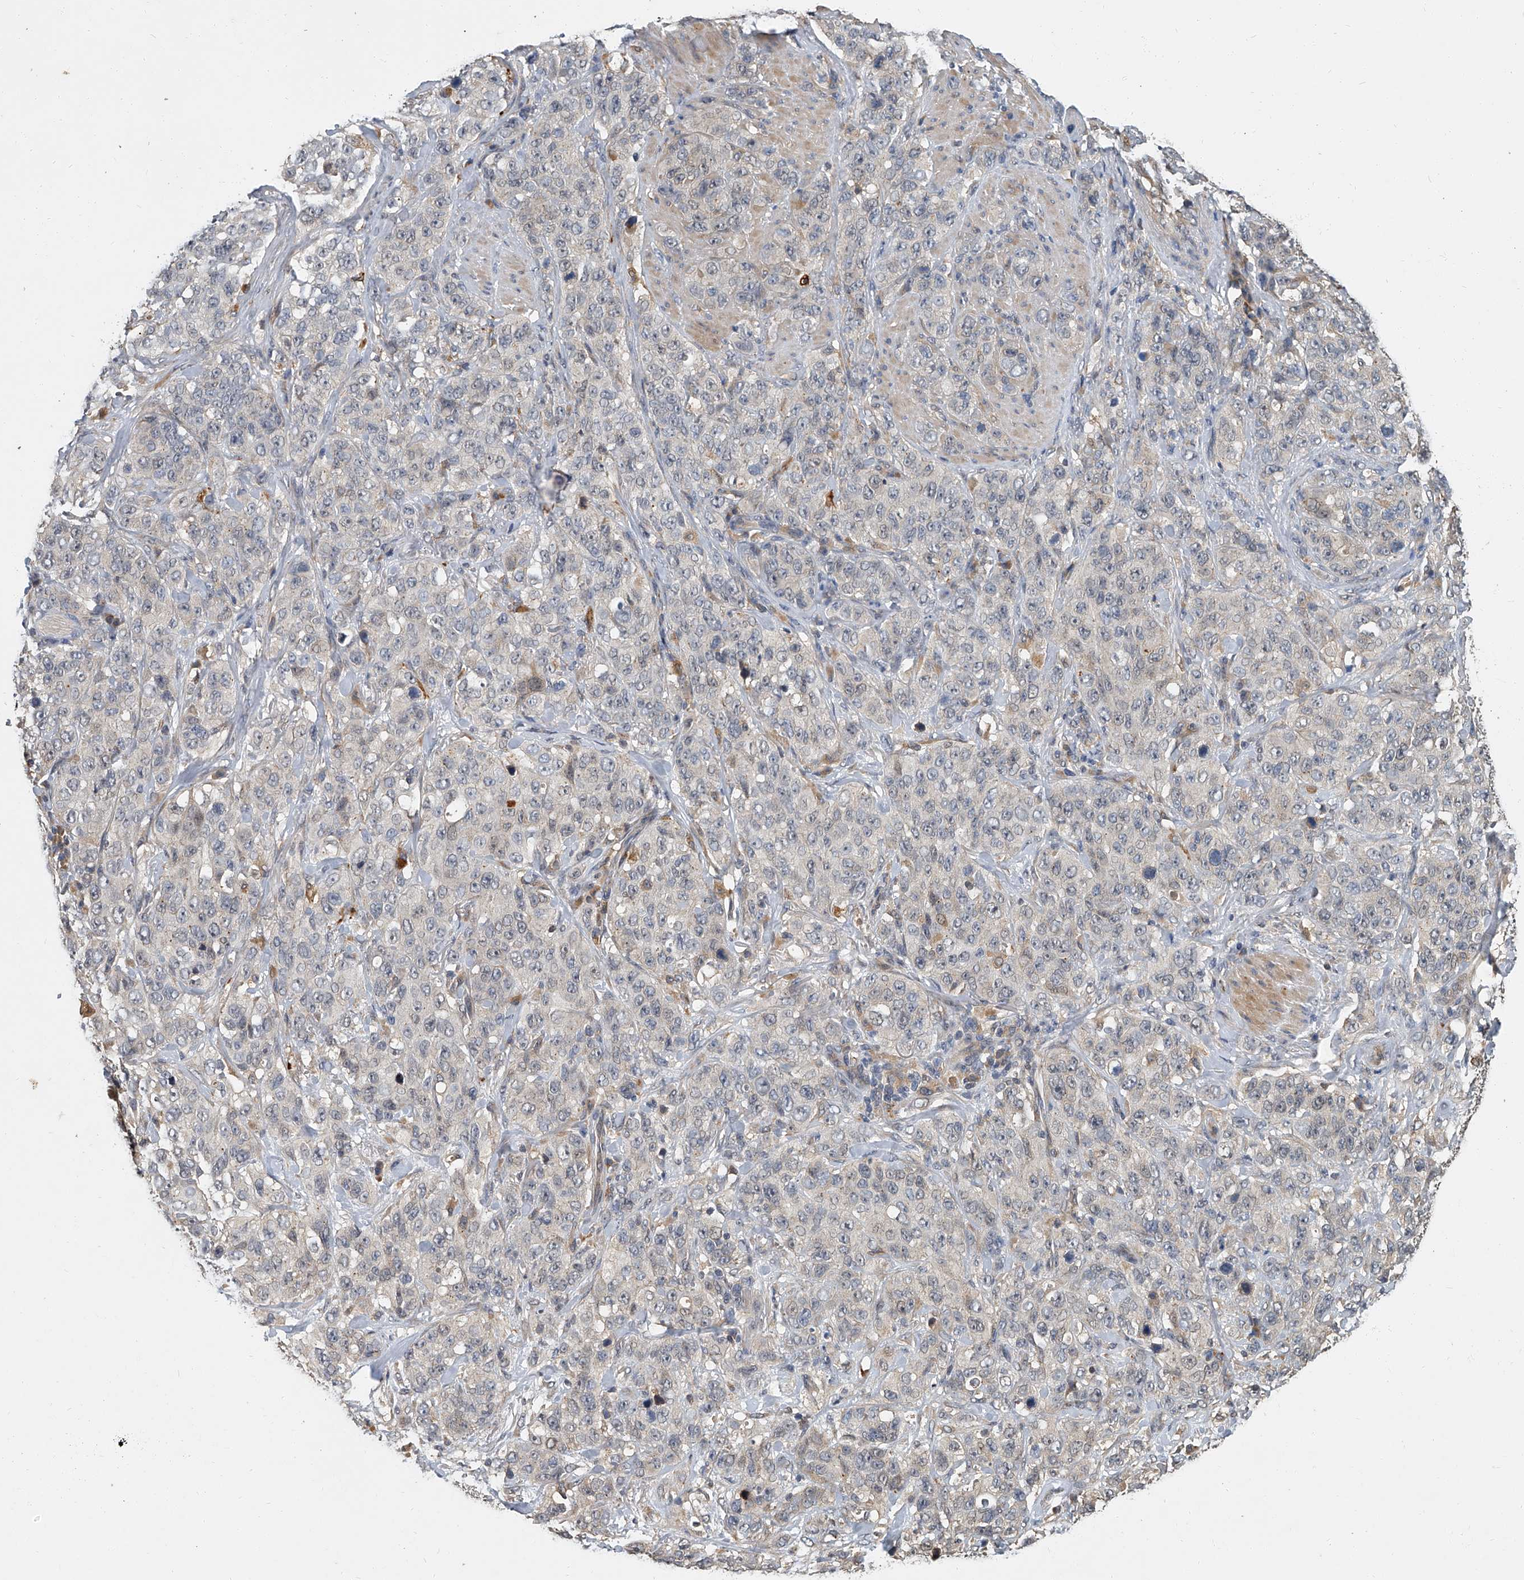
{"staining": {"intensity": "negative", "quantity": "none", "location": "none"}, "tissue": "stomach cancer", "cell_type": "Tumor cells", "image_type": "cancer", "snomed": [{"axis": "morphology", "description": "Adenocarcinoma, NOS"}, {"axis": "topography", "description": "Stomach"}], "caption": "A high-resolution image shows immunohistochemistry staining of stomach cancer, which shows no significant expression in tumor cells.", "gene": "JAG2", "patient": {"sex": "male", "age": 48}}